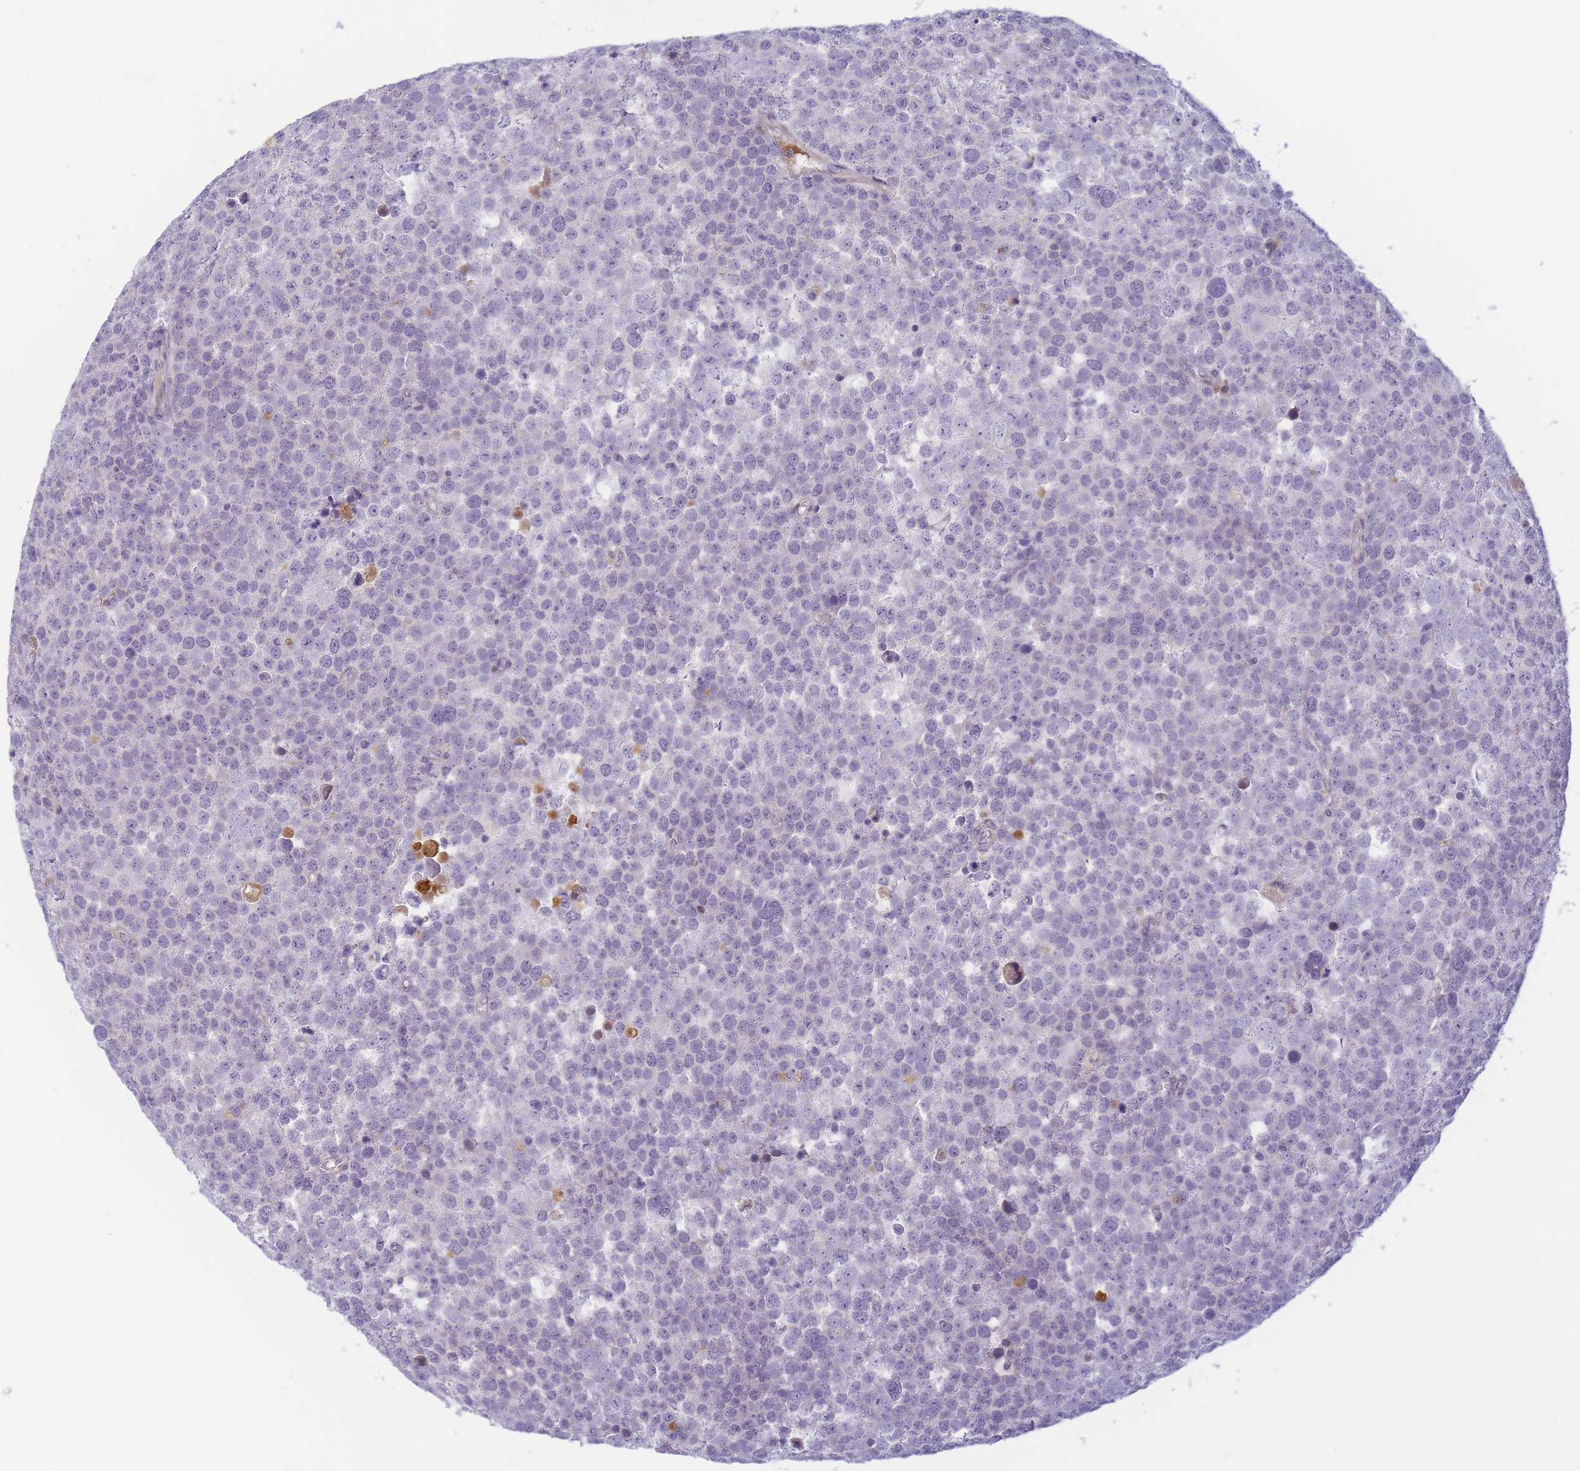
{"staining": {"intensity": "negative", "quantity": "none", "location": "none"}, "tissue": "testis cancer", "cell_type": "Tumor cells", "image_type": "cancer", "snomed": [{"axis": "morphology", "description": "Seminoma, NOS"}, {"axis": "topography", "description": "Testis"}], "caption": "Immunohistochemical staining of human testis cancer (seminoma) demonstrates no significant expression in tumor cells.", "gene": "RRAD", "patient": {"sex": "male", "age": 71}}